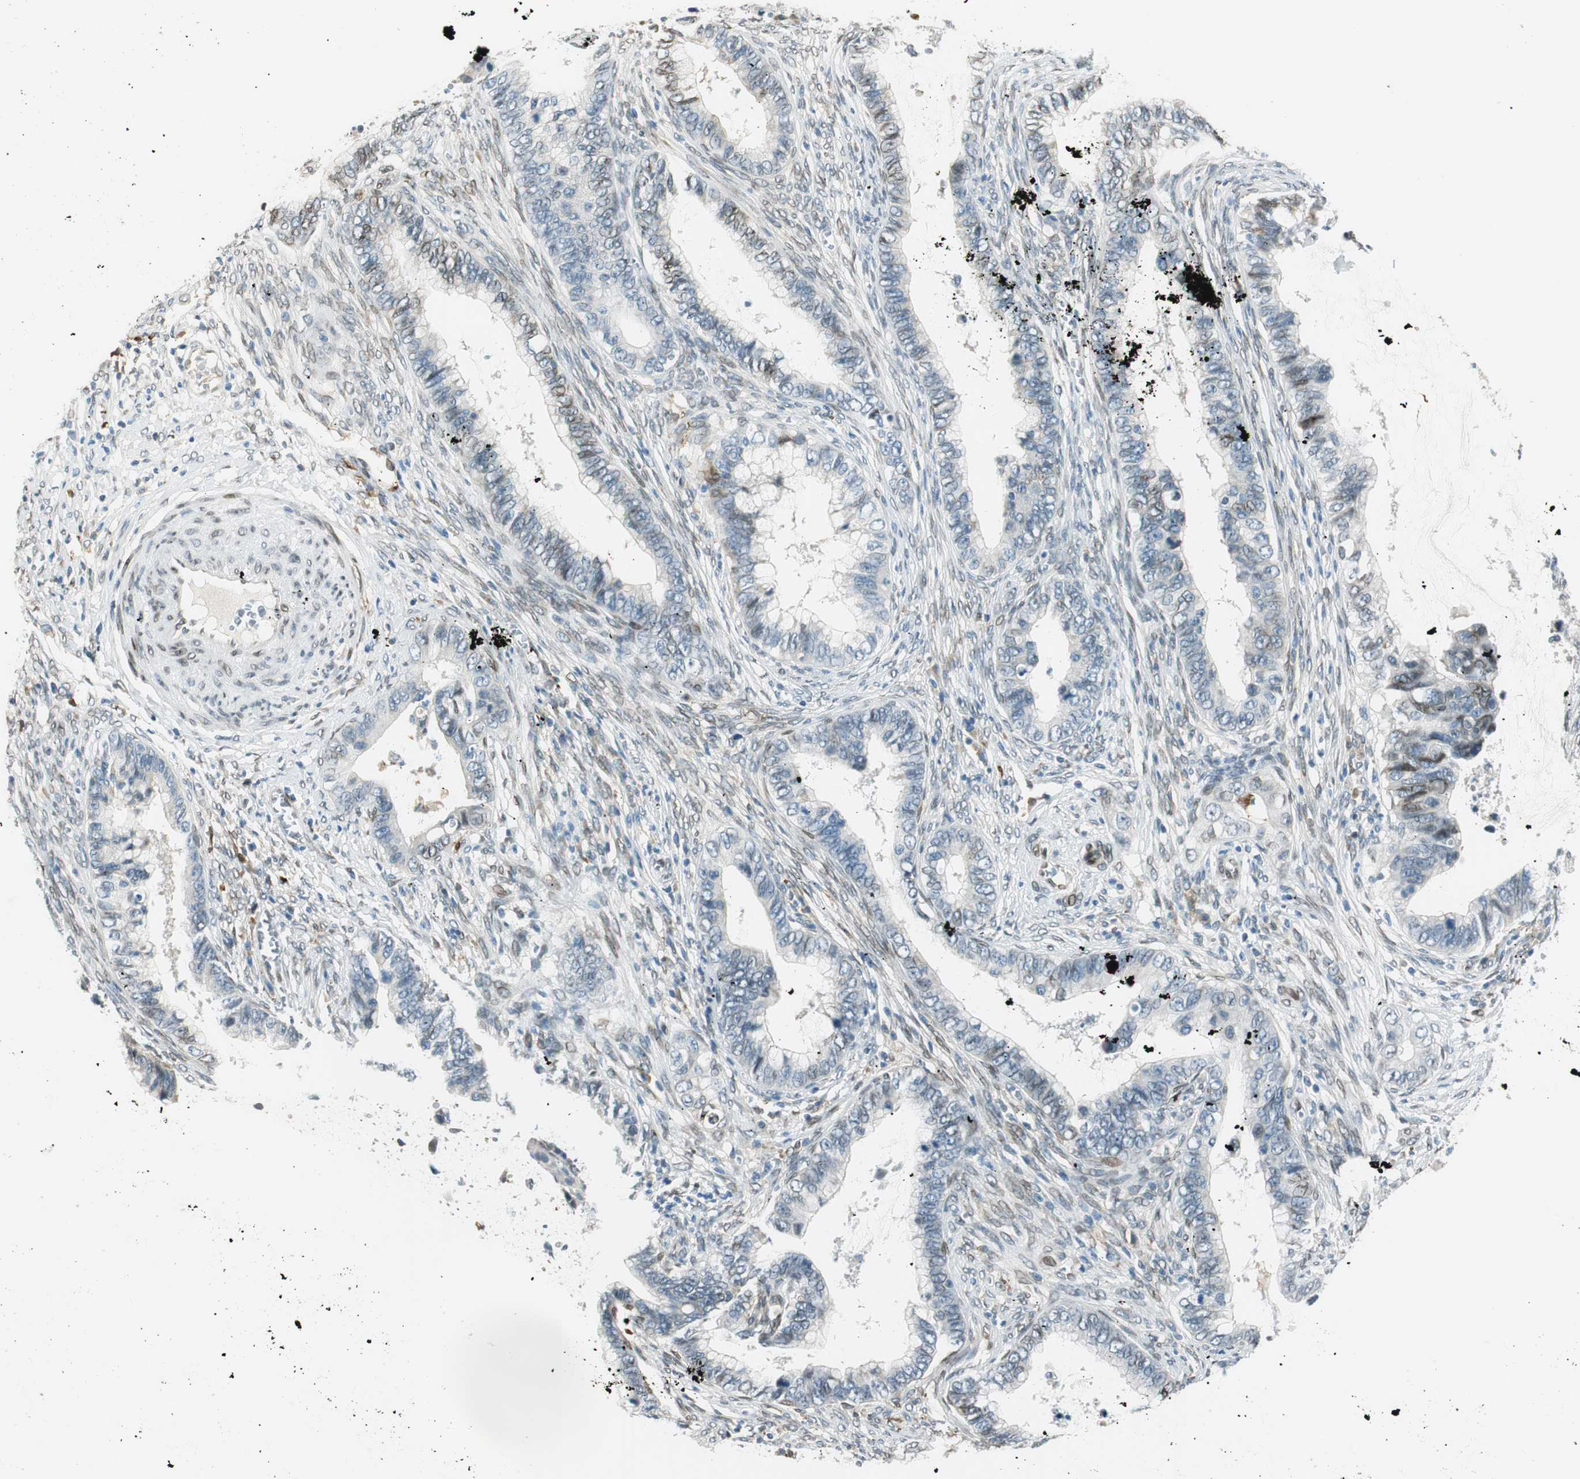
{"staining": {"intensity": "weak", "quantity": "<25%", "location": "nuclear"}, "tissue": "cervical cancer", "cell_type": "Tumor cells", "image_type": "cancer", "snomed": [{"axis": "morphology", "description": "Adenocarcinoma, NOS"}, {"axis": "topography", "description": "Cervix"}], "caption": "Human adenocarcinoma (cervical) stained for a protein using immunohistochemistry (IHC) shows no expression in tumor cells.", "gene": "TMEM260", "patient": {"sex": "female", "age": 44}}